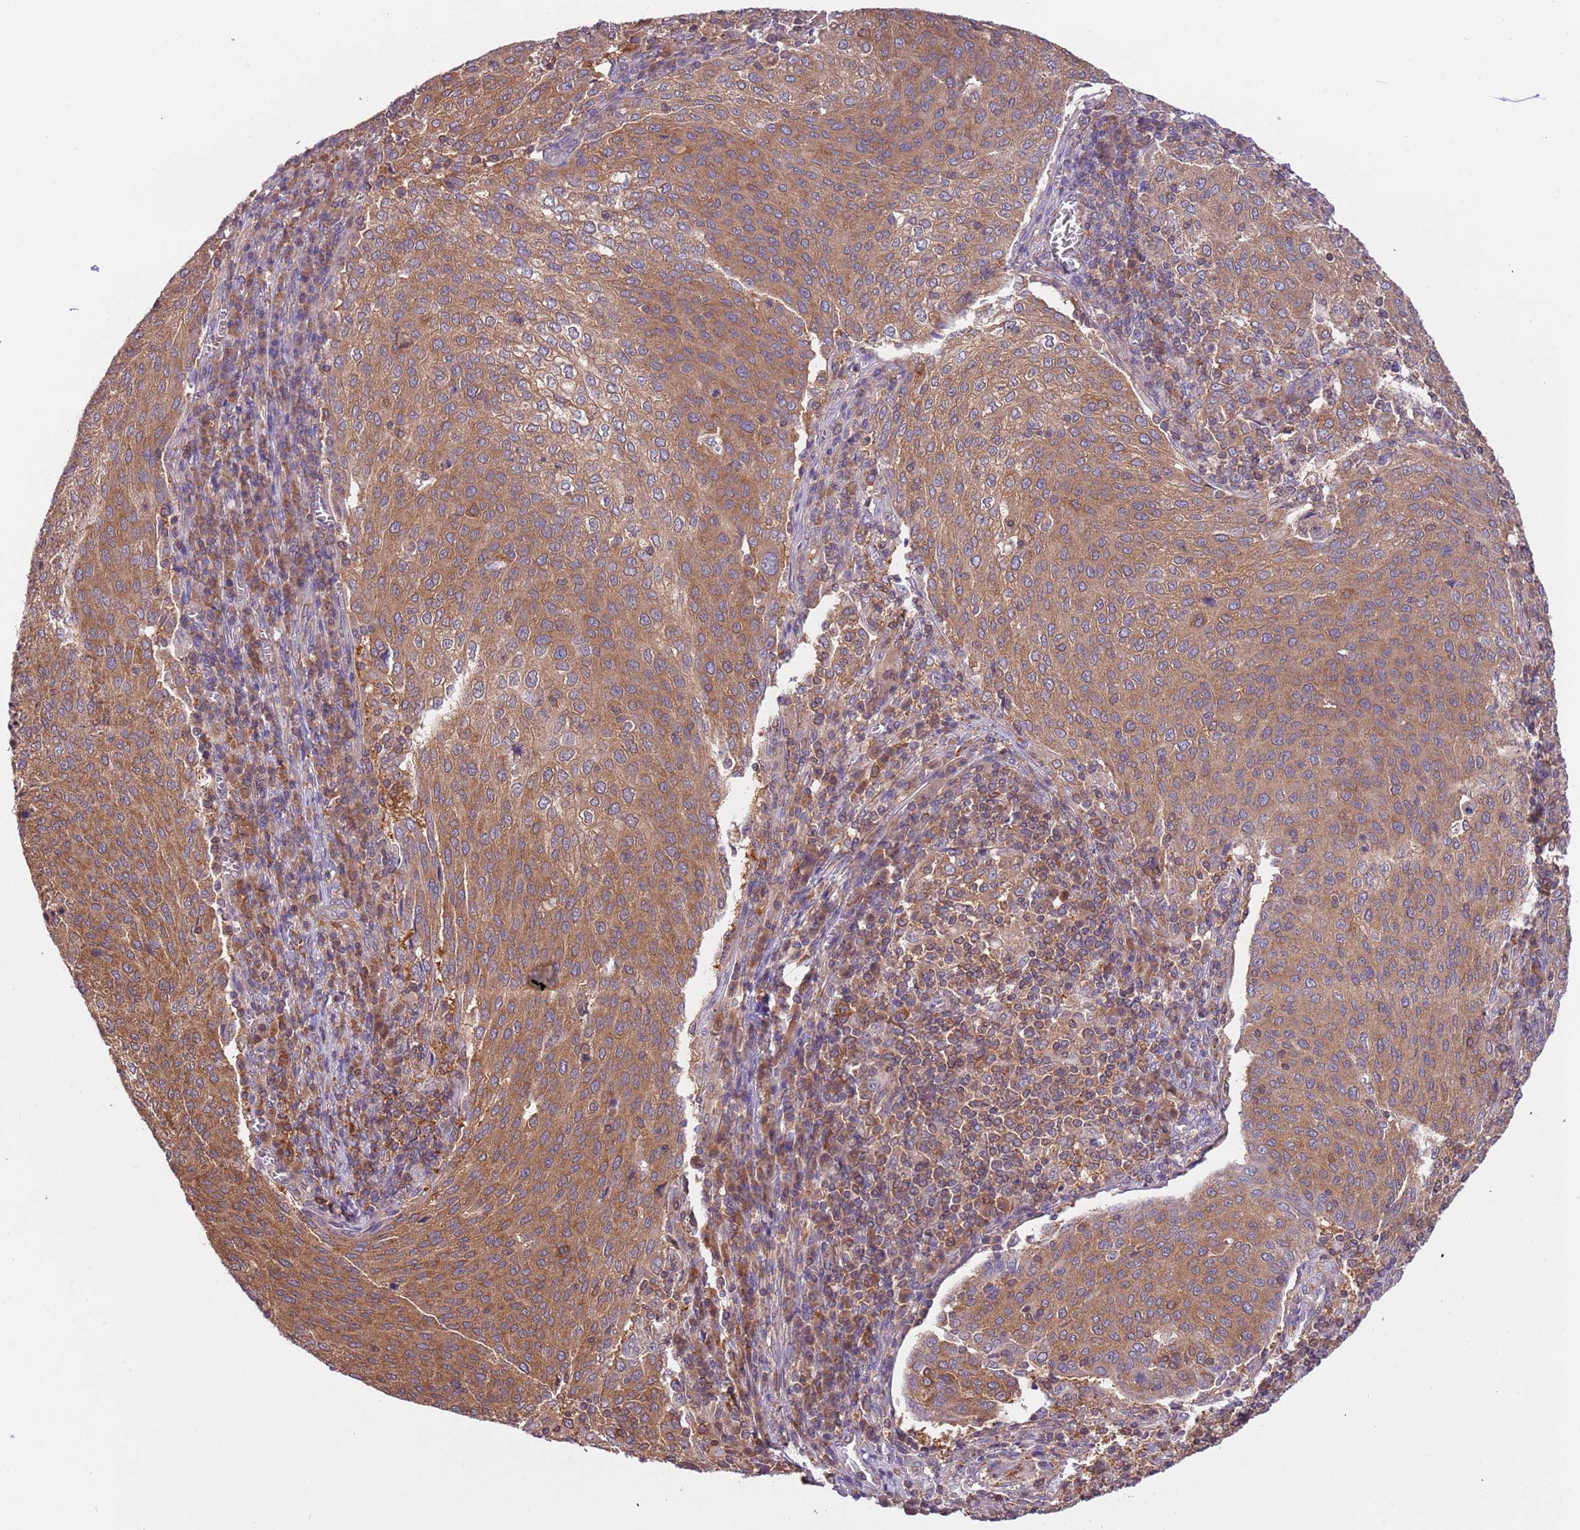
{"staining": {"intensity": "moderate", "quantity": ">75%", "location": "cytoplasmic/membranous"}, "tissue": "cervical cancer", "cell_type": "Tumor cells", "image_type": "cancer", "snomed": [{"axis": "morphology", "description": "Squamous cell carcinoma, NOS"}, {"axis": "topography", "description": "Cervix"}], "caption": "Protein analysis of squamous cell carcinoma (cervical) tissue demonstrates moderate cytoplasmic/membranous expression in approximately >75% of tumor cells. (Brightfield microscopy of DAB IHC at high magnification).", "gene": "STIP1", "patient": {"sex": "female", "age": 46}}